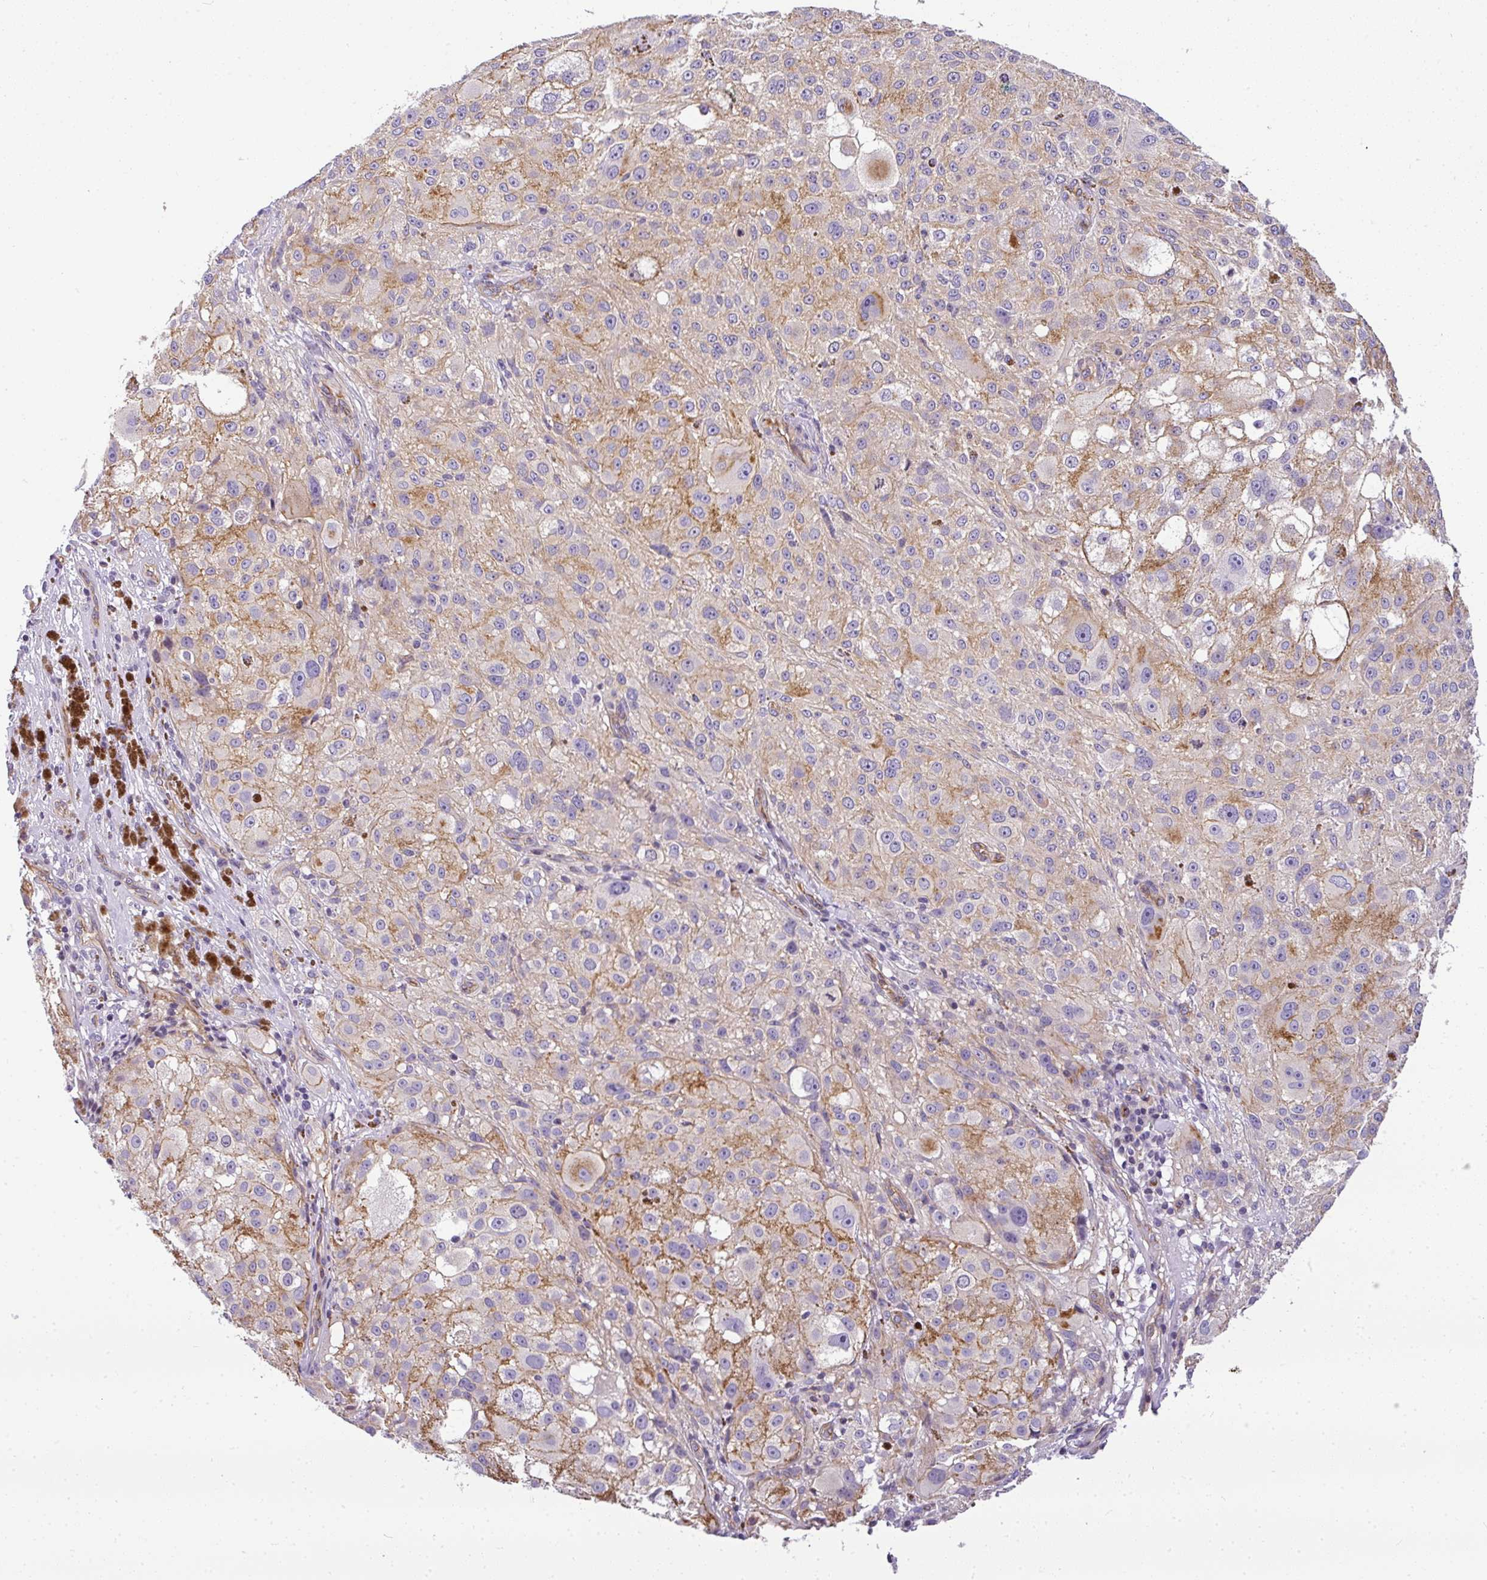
{"staining": {"intensity": "negative", "quantity": "none", "location": "none"}, "tissue": "melanoma", "cell_type": "Tumor cells", "image_type": "cancer", "snomed": [{"axis": "morphology", "description": "Necrosis, NOS"}, {"axis": "morphology", "description": "Malignant melanoma, NOS"}, {"axis": "topography", "description": "Skin"}], "caption": "The histopathology image shows no significant staining in tumor cells of melanoma.", "gene": "OR11H4", "patient": {"sex": "female", "age": 87}}